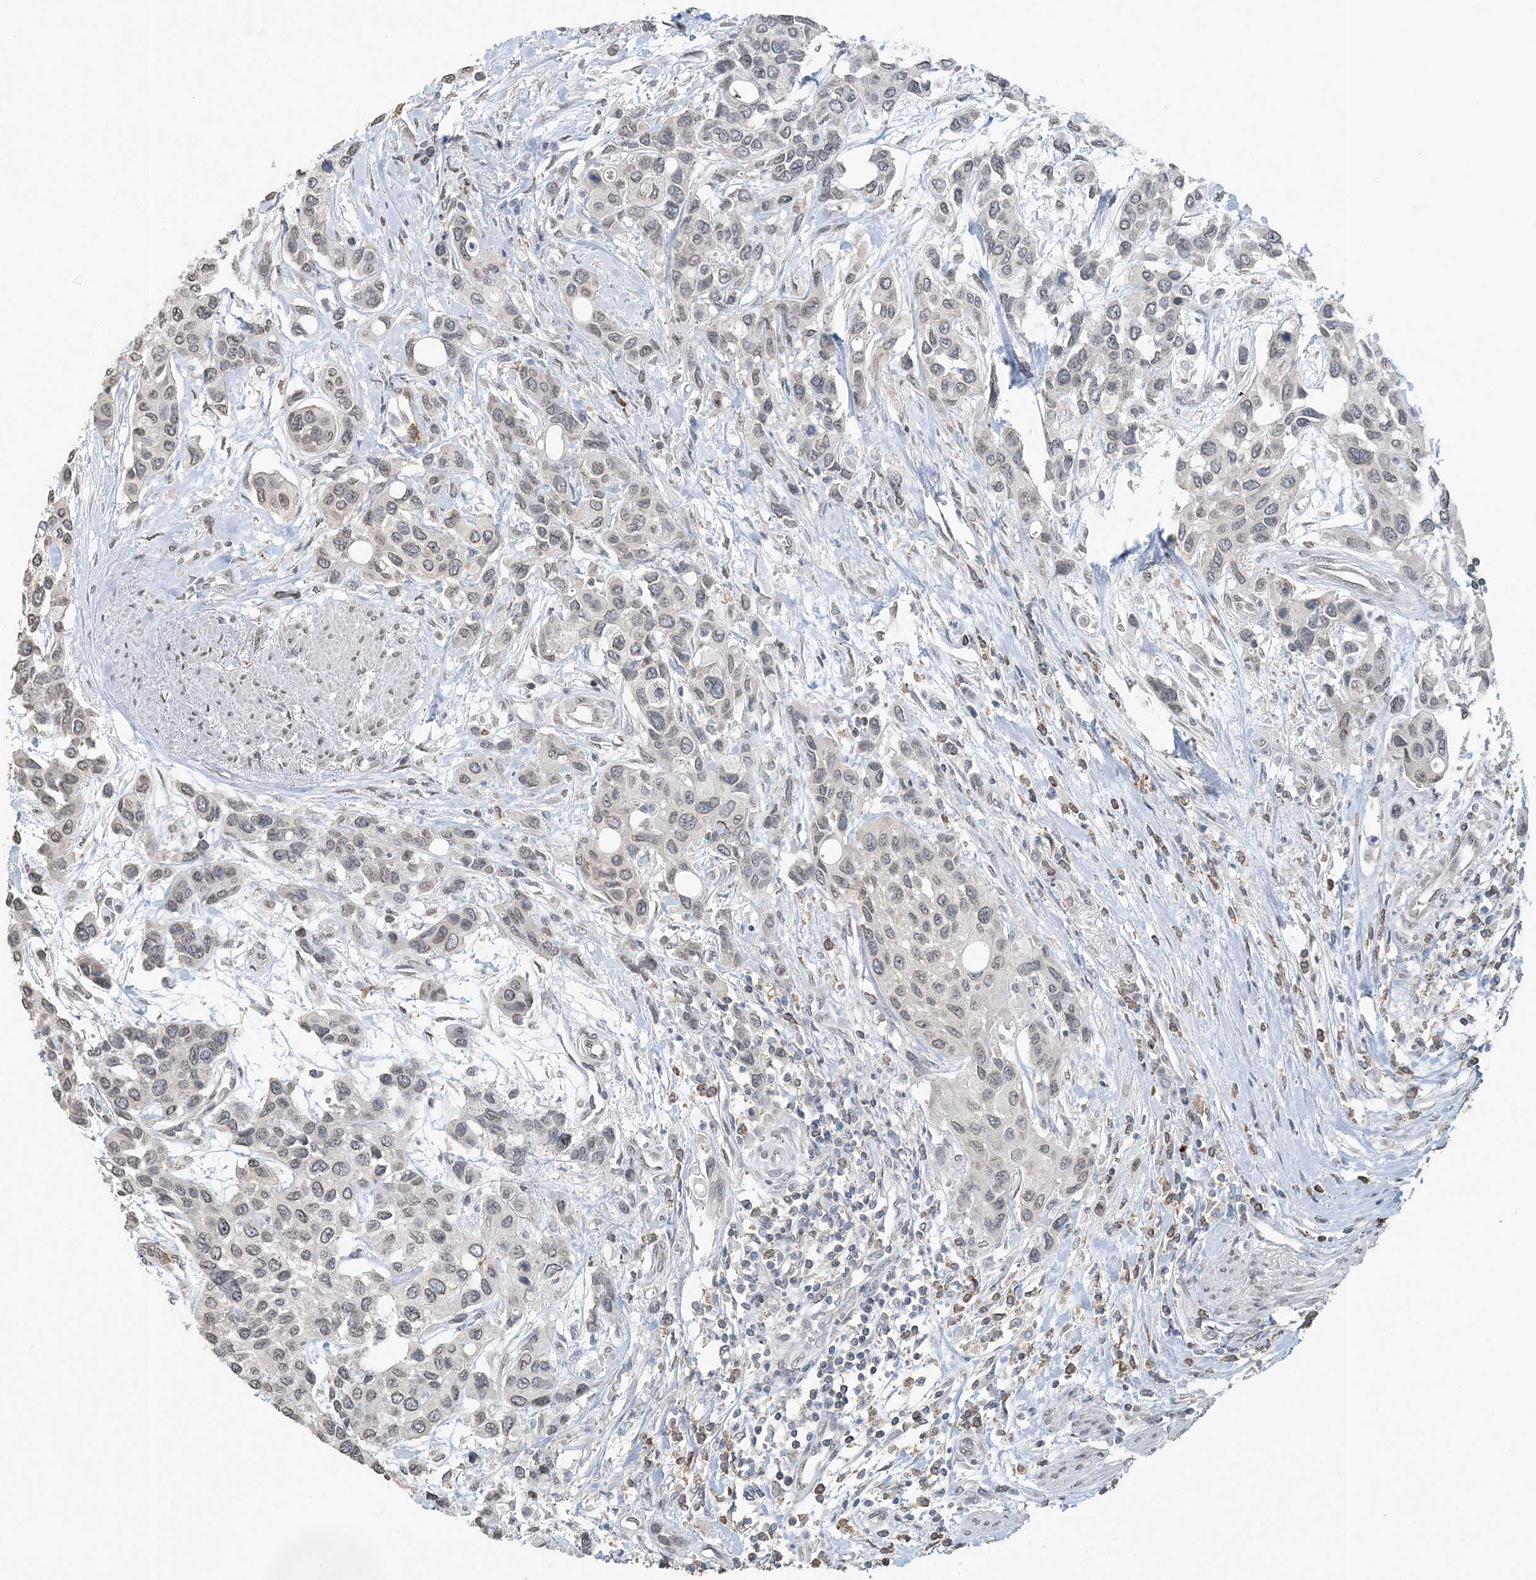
{"staining": {"intensity": "negative", "quantity": "none", "location": "none"}, "tissue": "urothelial cancer", "cell_type": "Tumor cells", "image_type": "cancer", "snomed": [{"axis": "morphology", "description": "Normal tissue, NOS"}, {"axis": "morphology", "description": "Urothelial carcinoma, High grade"}, {"axis": "topography", "description": "Vascular tissue"}, {"axis": "topography", "description": "Urinary bladder"}], "caption": "This micrograph is of high-grade urothelial carcinoma stained with IHC to label a protein in brown with the nuclei are counter-stained blue. There is no staining in tumor cells.", "gene": "FAM110A", "patient": {"sex": "female", "age": 56}}